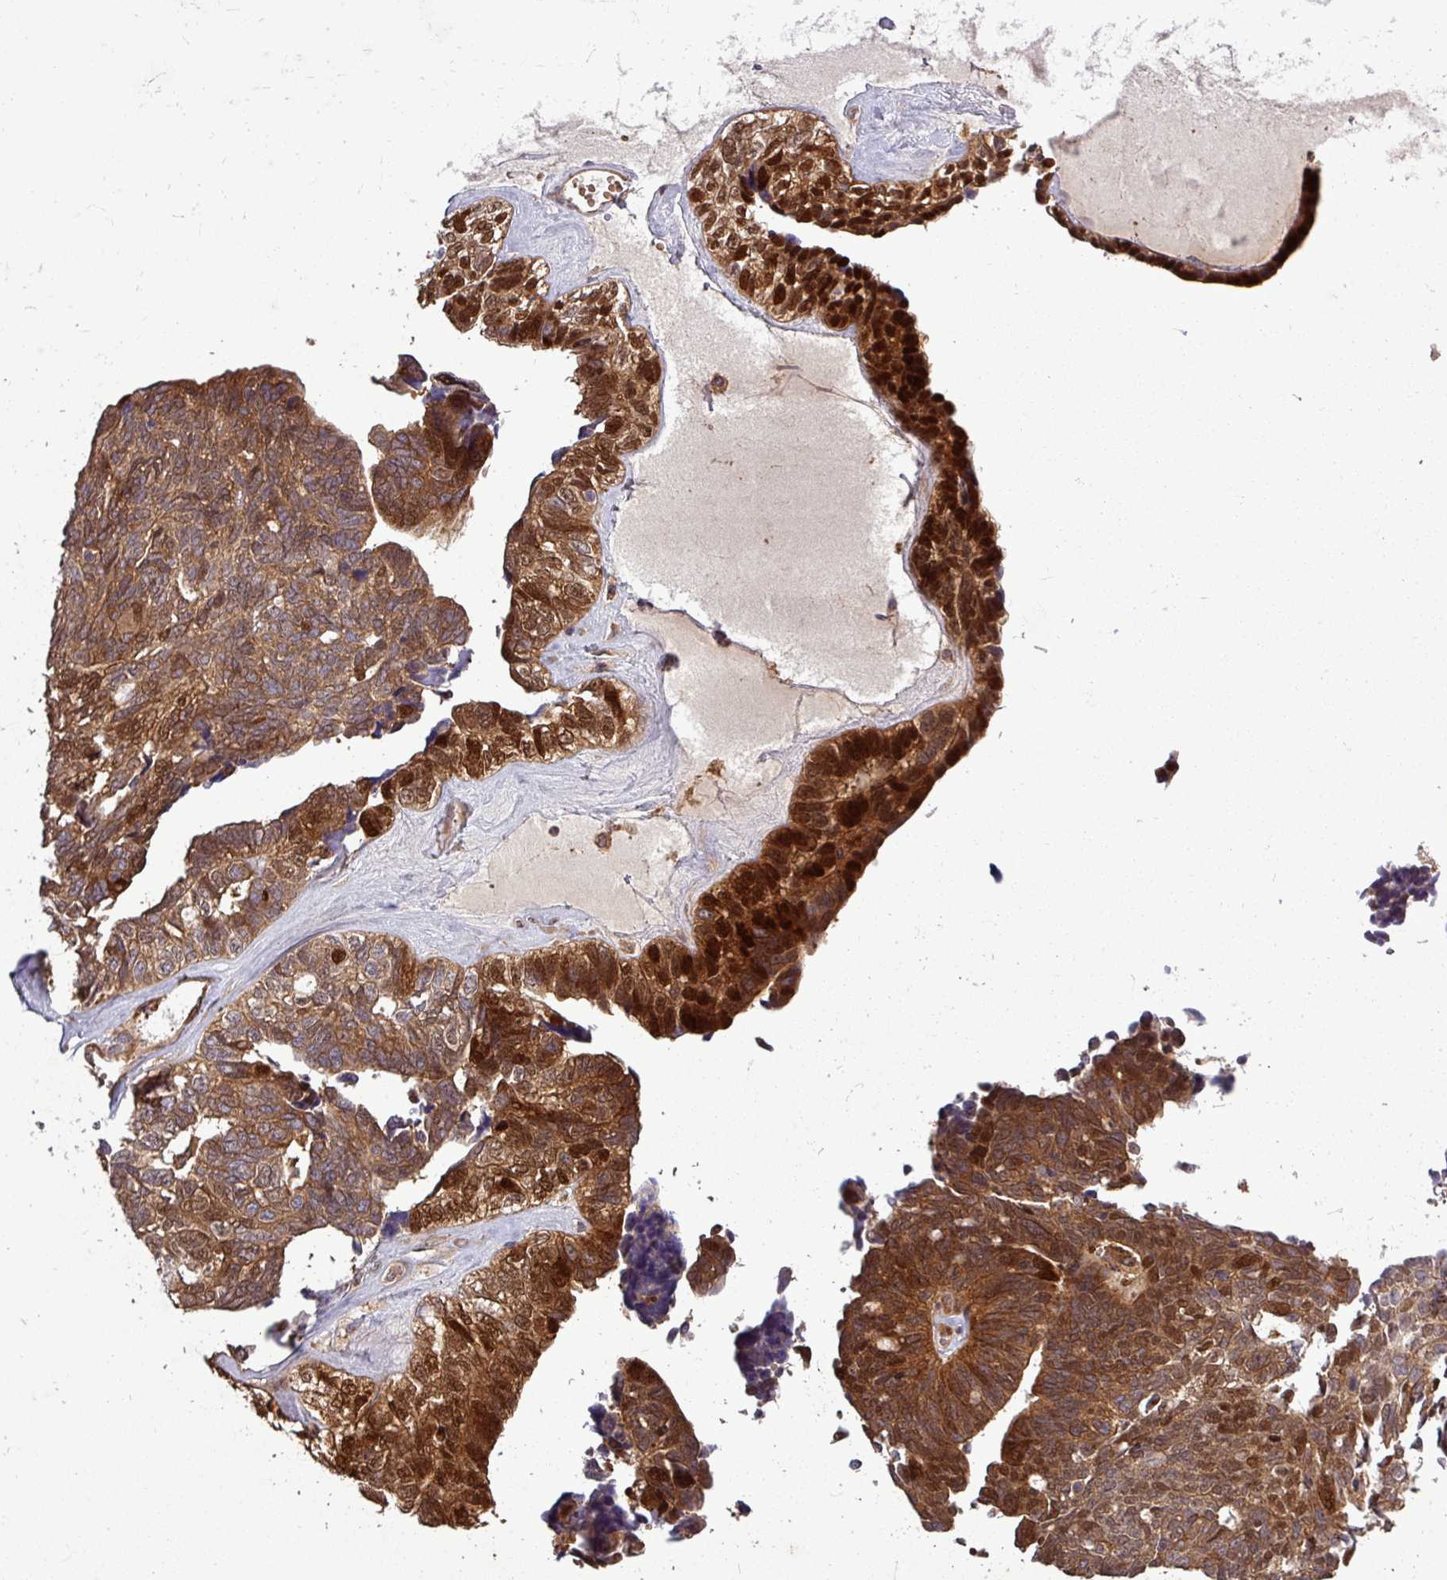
{"staining": {"intensity": "strong", "quantity": ">75%", "location": "cytoplasmic/membranous,nuclear"}, "tissue": "ovarian cancer", "cell_type": "Tumor cells", "image_type": "cancer", "snomed": [{"axis": "morphology", "description": "Cystadenocarcinoma, serous, NOS"}, {"axis": "topography", "description": "Ovary"}], "caption": "Strong cytoplasmic/membranous and nuclear staining is appreciated in approximately >75% of tumor cells in ovarian cancer (serous cystadenocarcinoma).", "gene": "SIRPB2", "patient": {"sex": "female", "age": 79}}